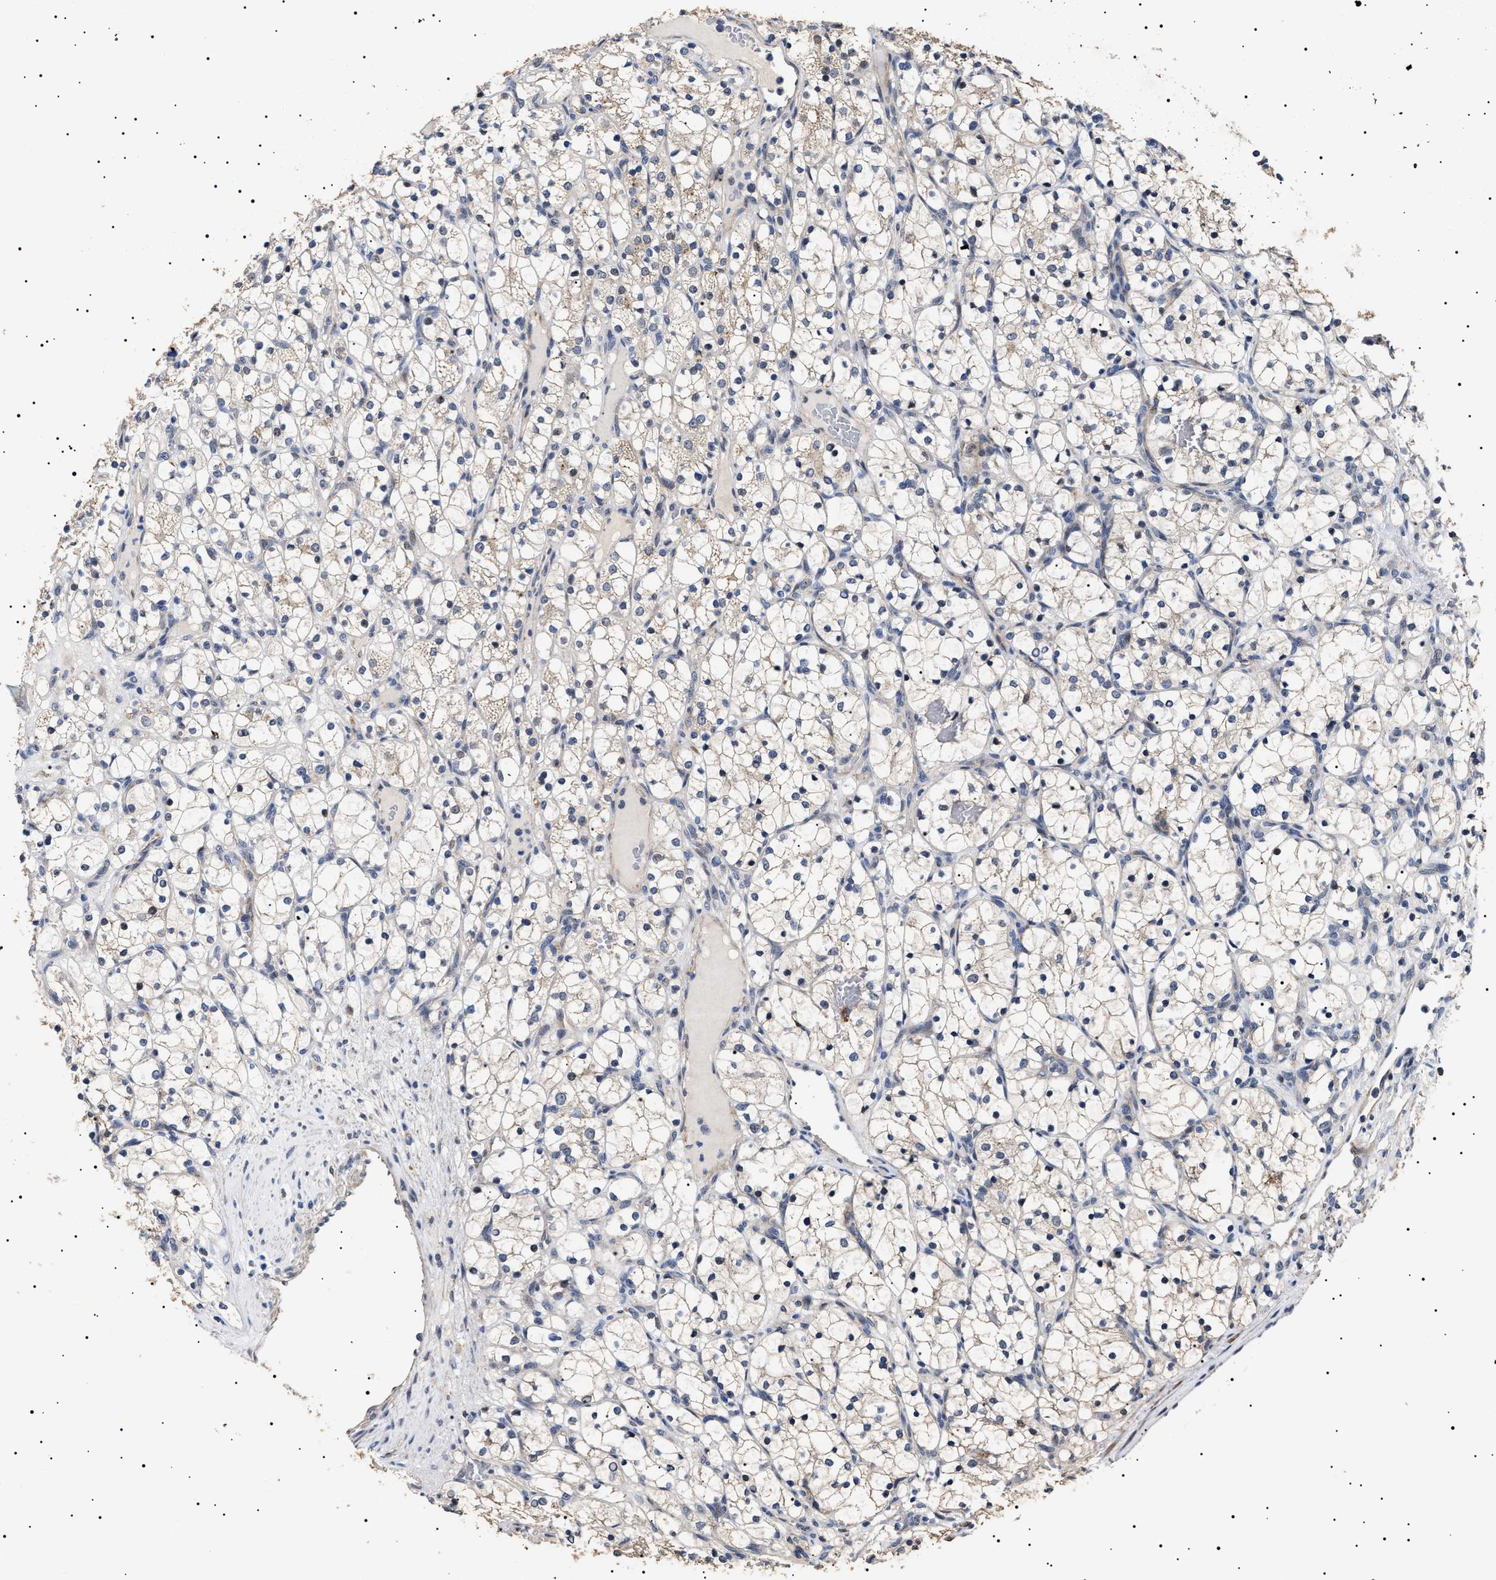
{"staining": {"intensity": "negative", "quantity": "none", "location": "none"}, "tissue": "renal cancer", "cell_type": "Tumor cells", "image_type": "cancer", "snomed": [{"axis": "morphology", "description": "Adenocarcinoma, NOS"}, {"axis": "topography", "description": "Kidney"}], "caption": "Micrograph shows no significant protein positivity in tumor cells of renal adenocarcinoma.", "gene": "RAB34", "patient": {"sex": "female", "age": 69}}